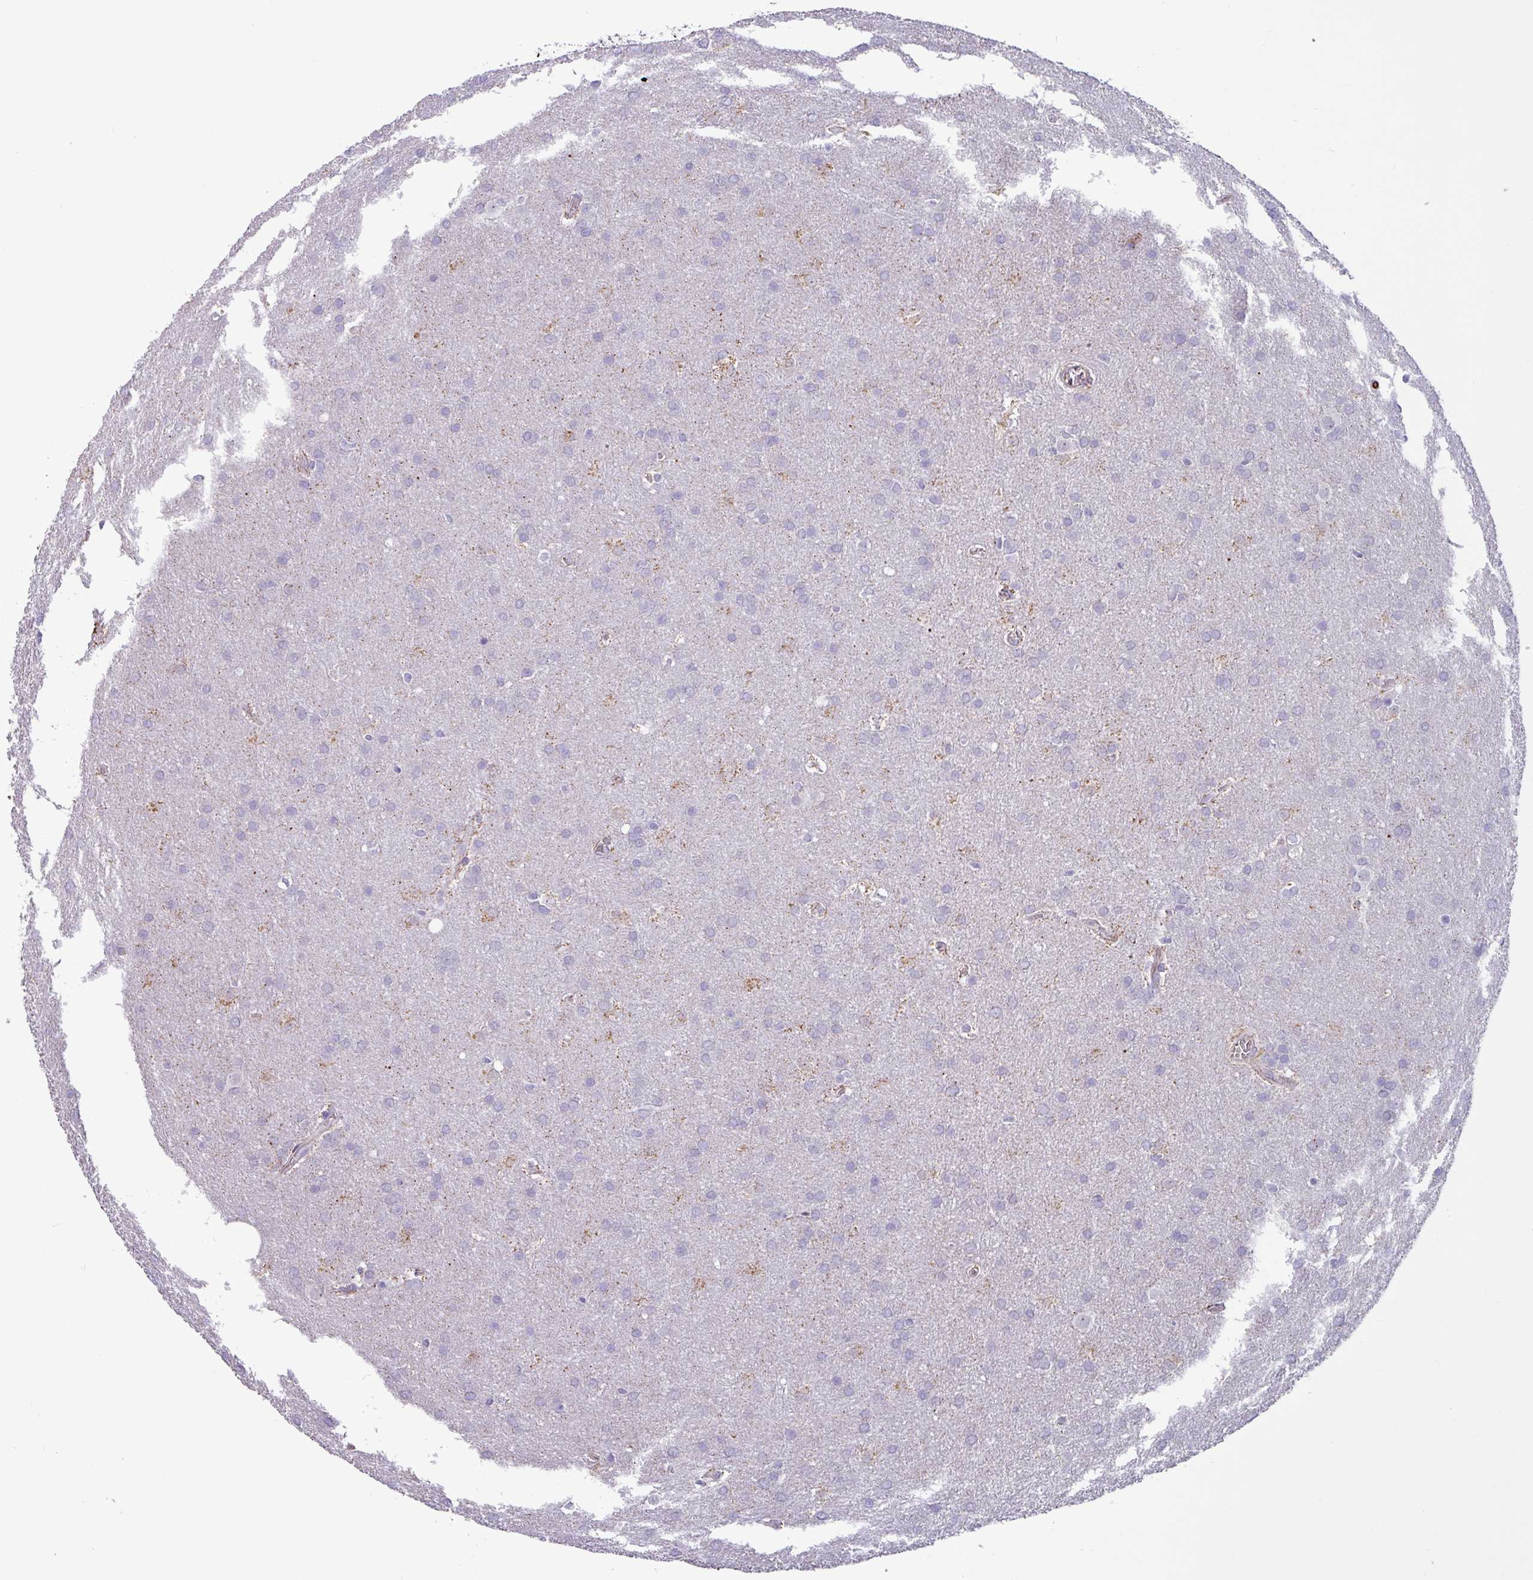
{"staining": {"intensity": "negative", "quantity": "none", "location": "none"}, "tissue": "glioma", "cell_type": "Tumor cells", "image_type": "cancer", "snomed": [{"axis": "morphology", "description": "Glioma, malignant, Low grade"}, {"axis": "topography", "description": "Brain"}], "caption": "Immunohistochemistry (IHC) histopathology image of malignant glioma (low-grade) stained for a protein (brown), which displays no positivity in tumor cells.", "gene": "CD8A", "patient": {"sex": "female", "age": 32}}